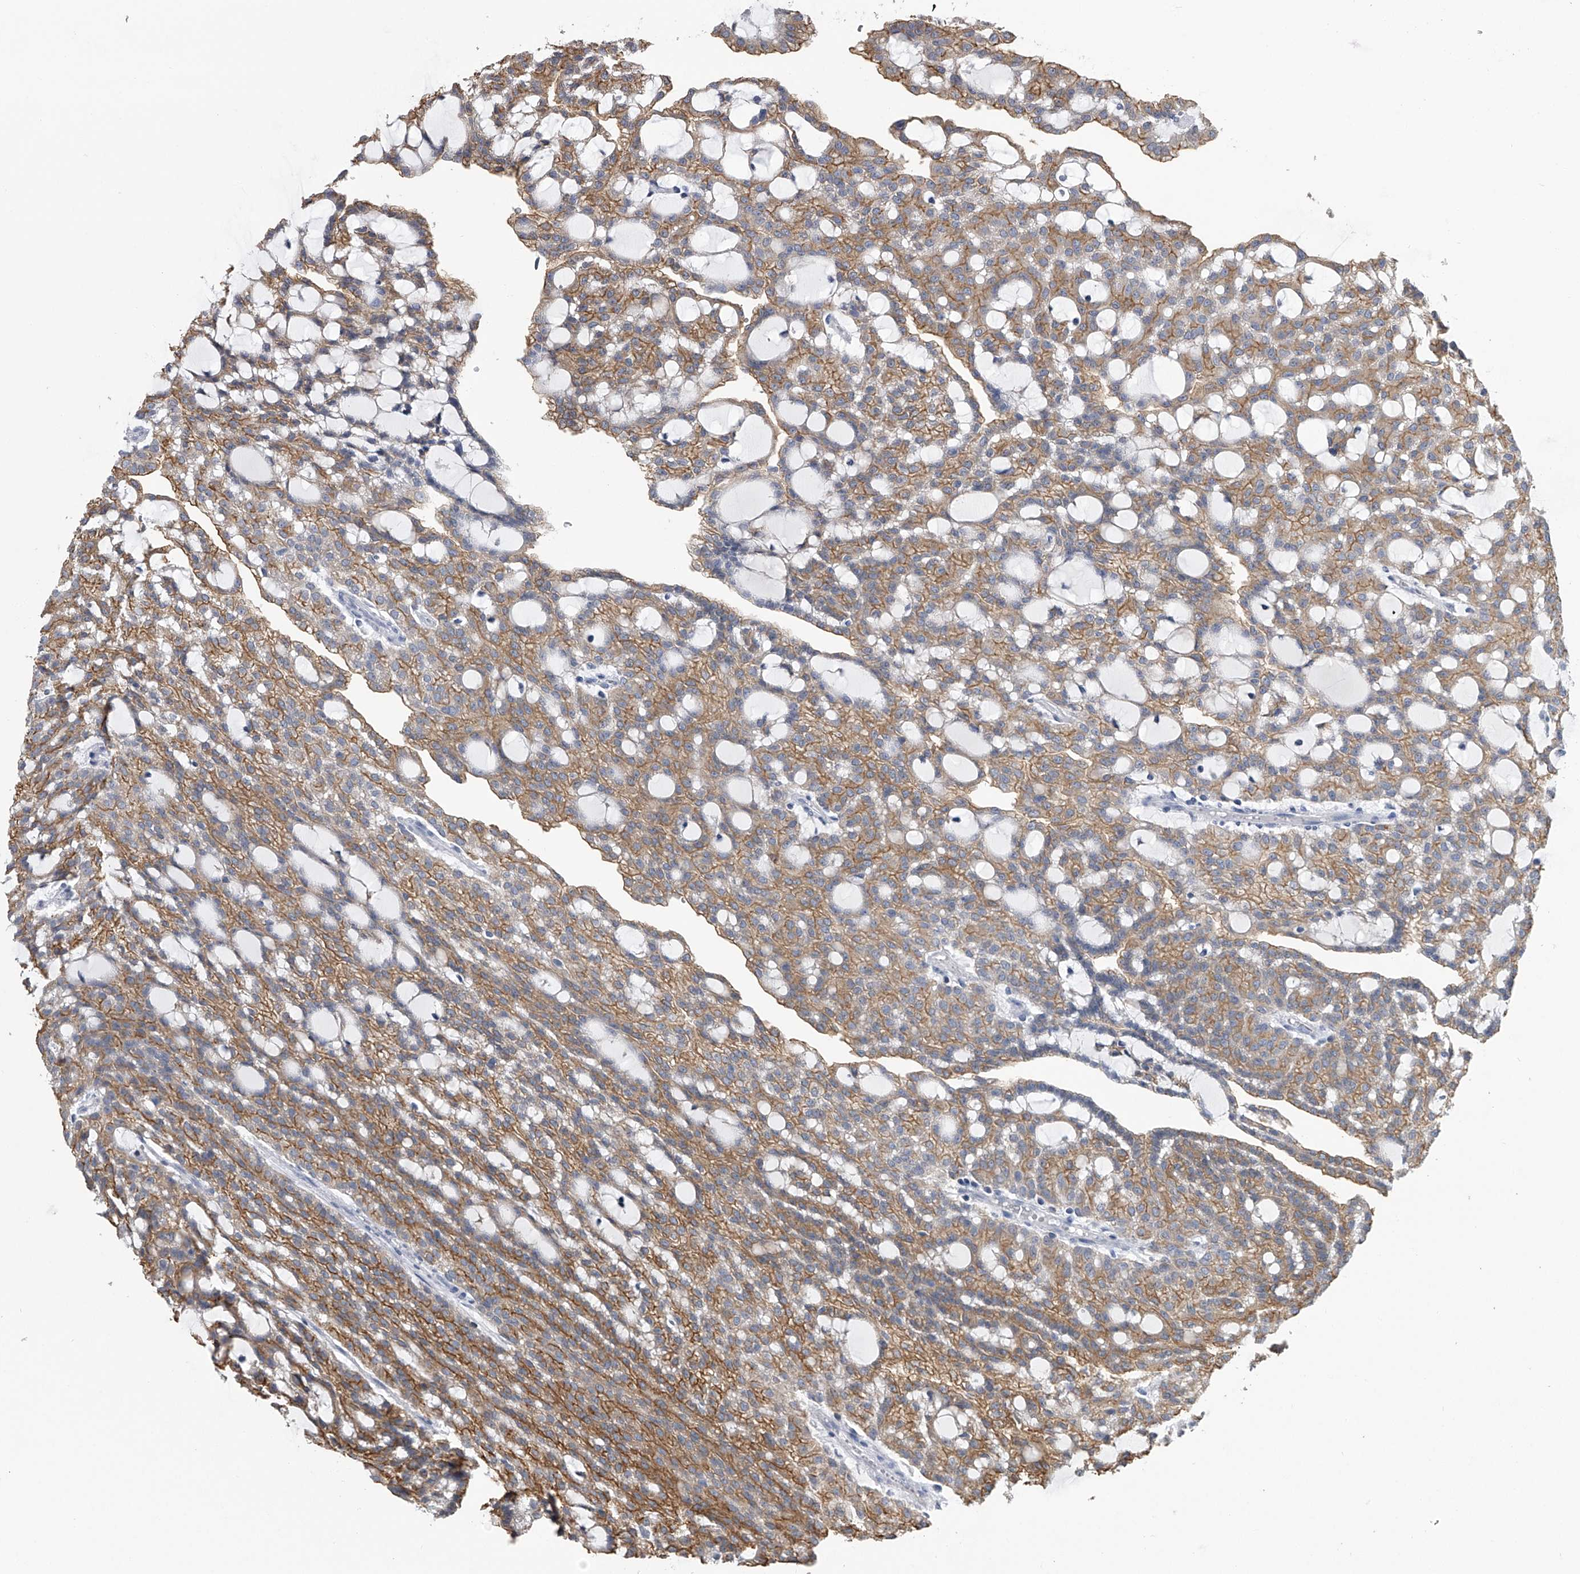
{"staining": {"intensity": "moderate", "quantity": ">75%", "location": "cytoplasmic/membranous"}, "tissue": "renal cancer", "cell_type": "Tumor cells", "image_type": "cancer", "snomed": [{"axis": "morphology", "description": "Adenocarcinoma, NOS"}, {"axis": "topography", "description": "Kidney"}], "caption": "The immunohistochemical stain labels moderate cytoplasmic/membranous staining in tumor cells of adenocarcinoma (renal) tissue.", "gene": "TASP1", "patient": {"sex": "male", "age": 63}}